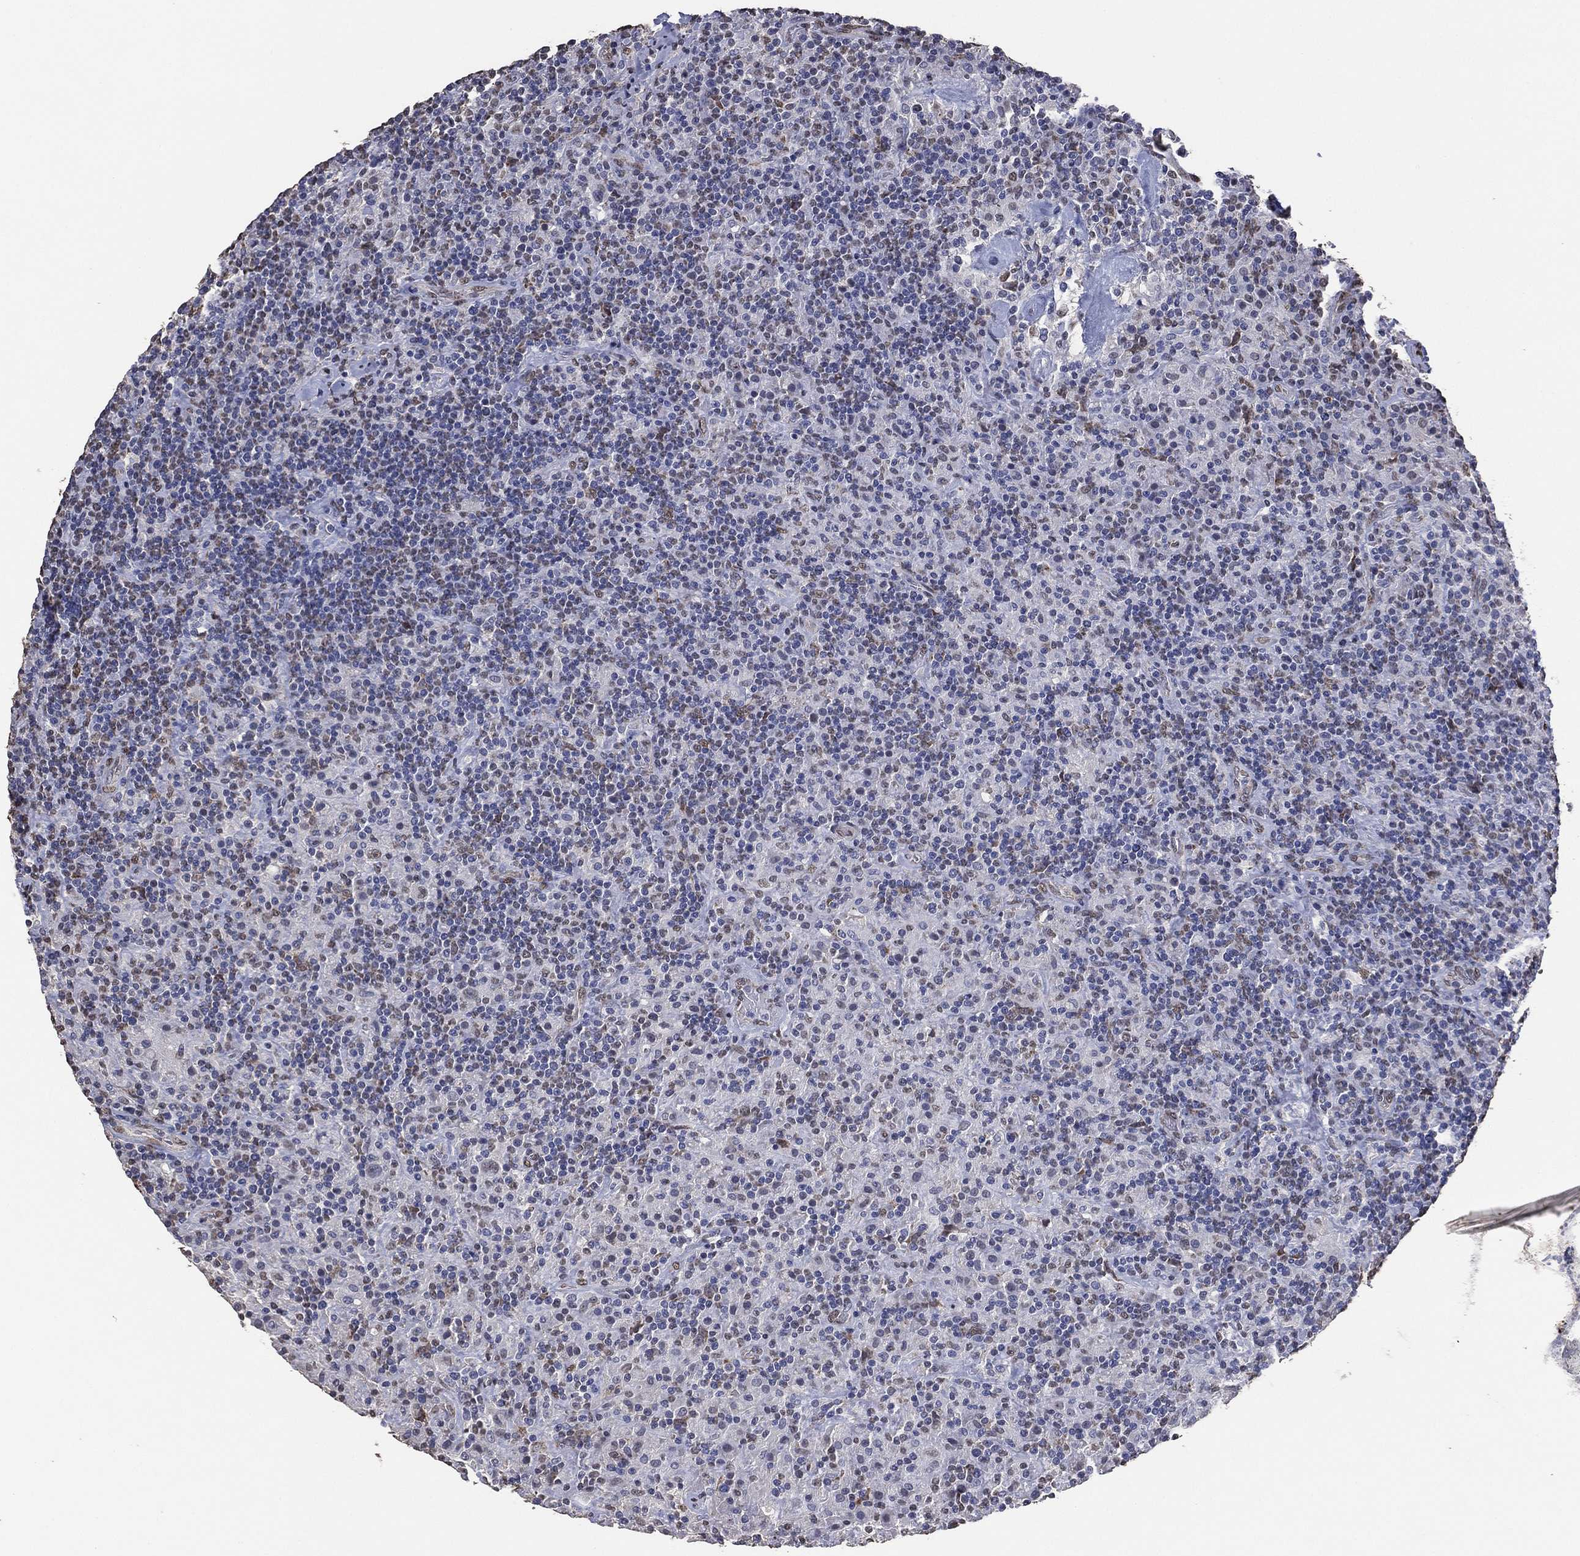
{"staining": {"intensity": "negative", "quantity": "none", "location": "none"}, "tissue": "lymphoma", "cell_type": "Tumor cells", "image_type": "cancer", "snomed": [{"axis": "morphology", "description": "Hodgkin's disease, NOS"}, {"axis": "topography", "description": "Lymph node"}], "caption": "Immunohistochemistry (IHC) of lymphoma displays no expression in tumor cells.", "gene": "ALDH7A1", "patient": {"sex": "male", "age": 70}}